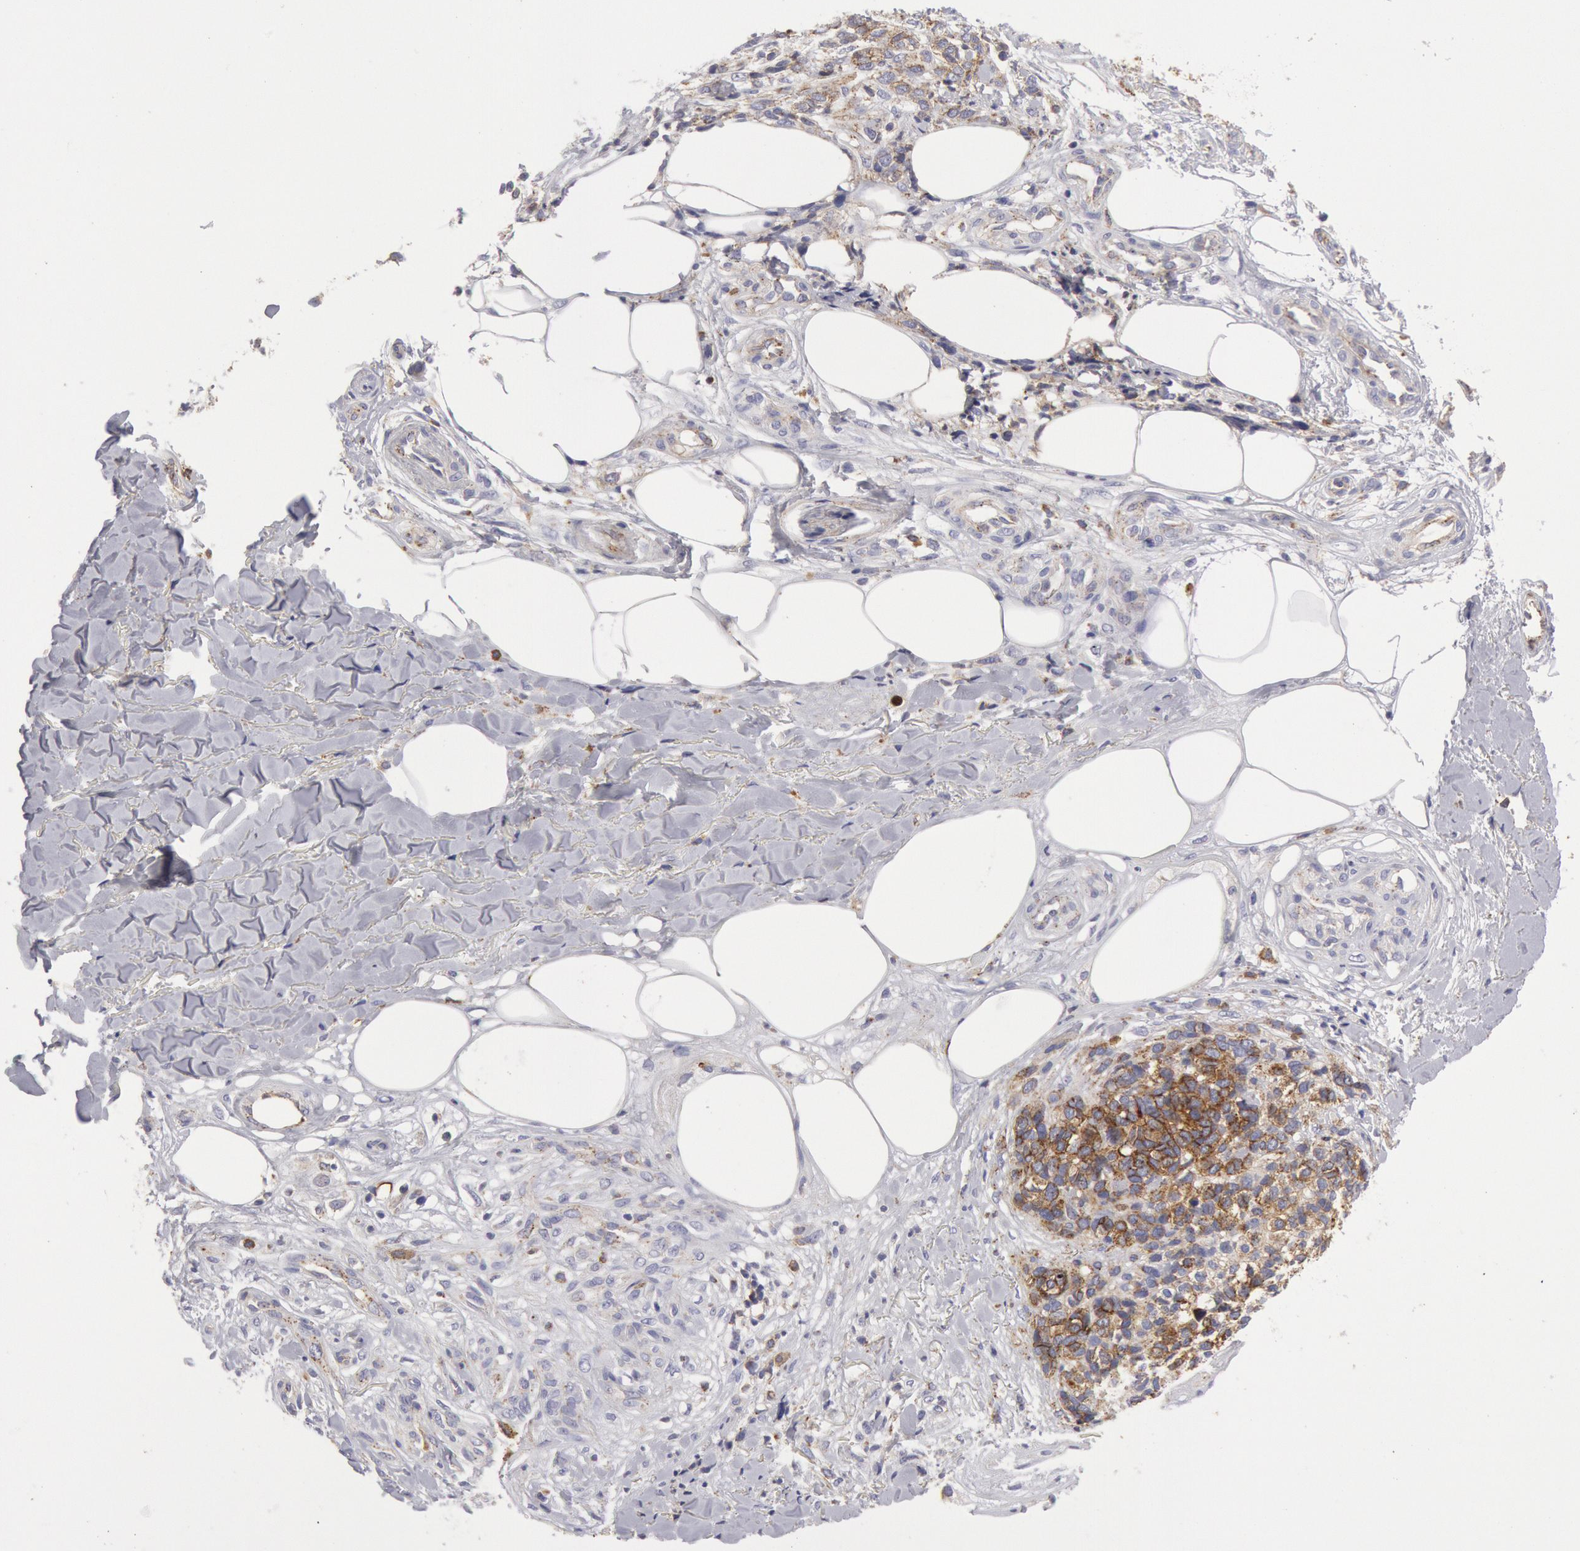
{"staining": {"intensity": "weak", "quantity": "<25%", "location": "cytoplasmic/membranous"}, "tissue": "melanoma", "cell_type": "Tumor cells", "image_type": "cancer", "snomed": [{"axis": "morphology", "description": "Malignant melanoma, NOS"}, {"axis": "topography", "description": "Skin"}], "caption": "A high-resolution histopathology image shows IHC staining of melanoma, which reveals no significant staining in tumor cells. (Brightfield microscopy of DAB (3,3'-diaminobenzidine) immunohistochemistry (IHC) at high magnification).", "gene": "FLOT1", "patient": {"sex": "female", "age": 85}}